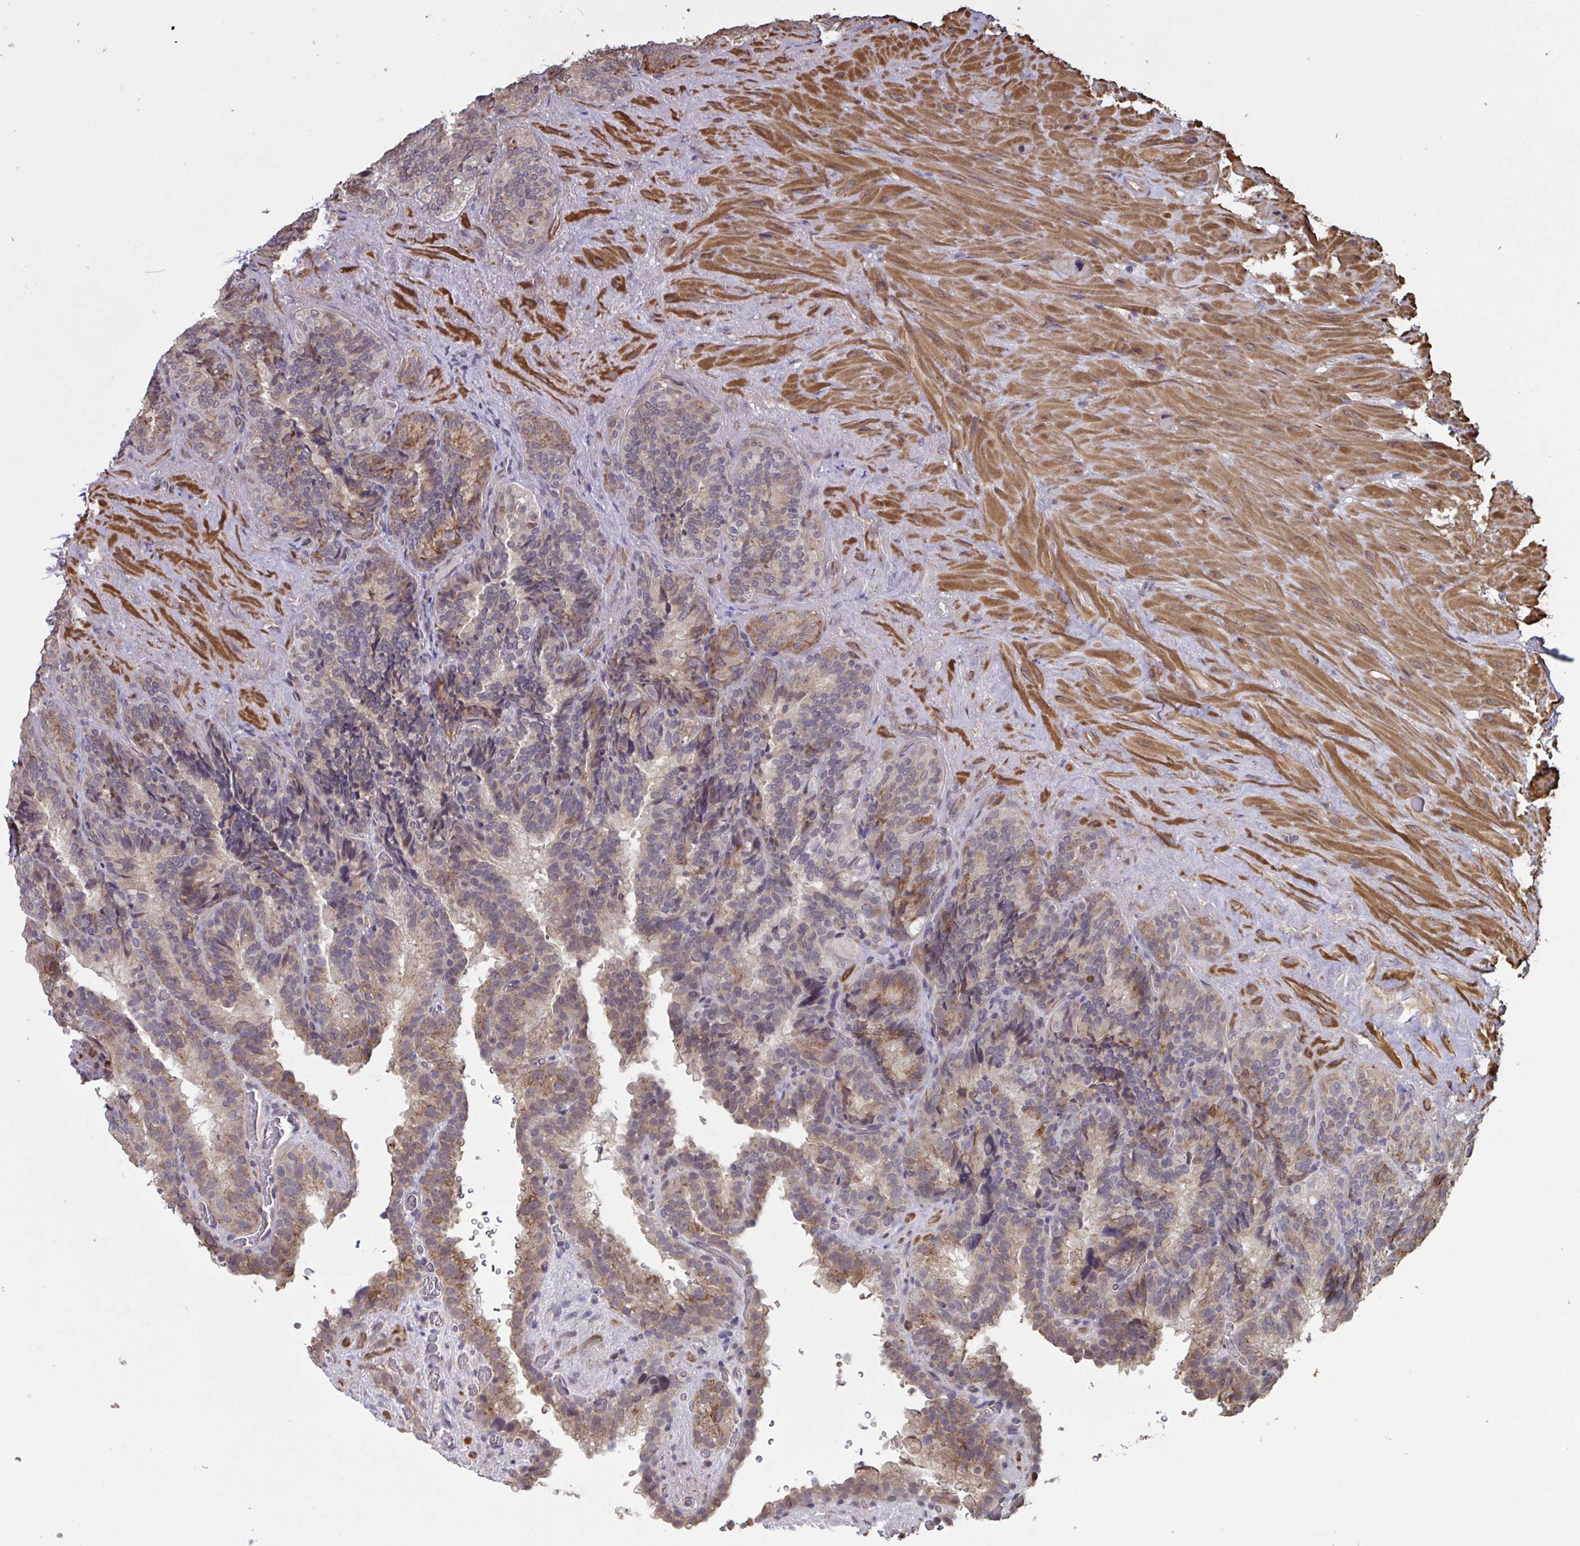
{"staining": {"intensity": "moderate", "quantity": "<25%", "location": "cytoplasmic/membranous"}, "tissue": "seminal vesicle", "cell_type": "Glandular cells", "image_type": "normal", "snomed": [{"axis": "morphology", "description": "Normal tissue, NOS"}, {"axis": "topography", "description": "Seminal veicle"}], "caption": "Immunohistochemistry of unremarkable human seminal vesicle displays low levels of moderate cytoplasmic/membranous positivity in approximately <25% of glandular cells. The protein is shown in brown color, while the nuclei are stained blue.", "gene": "IPO5", "patient": {"sex": "male", "age": 60}}